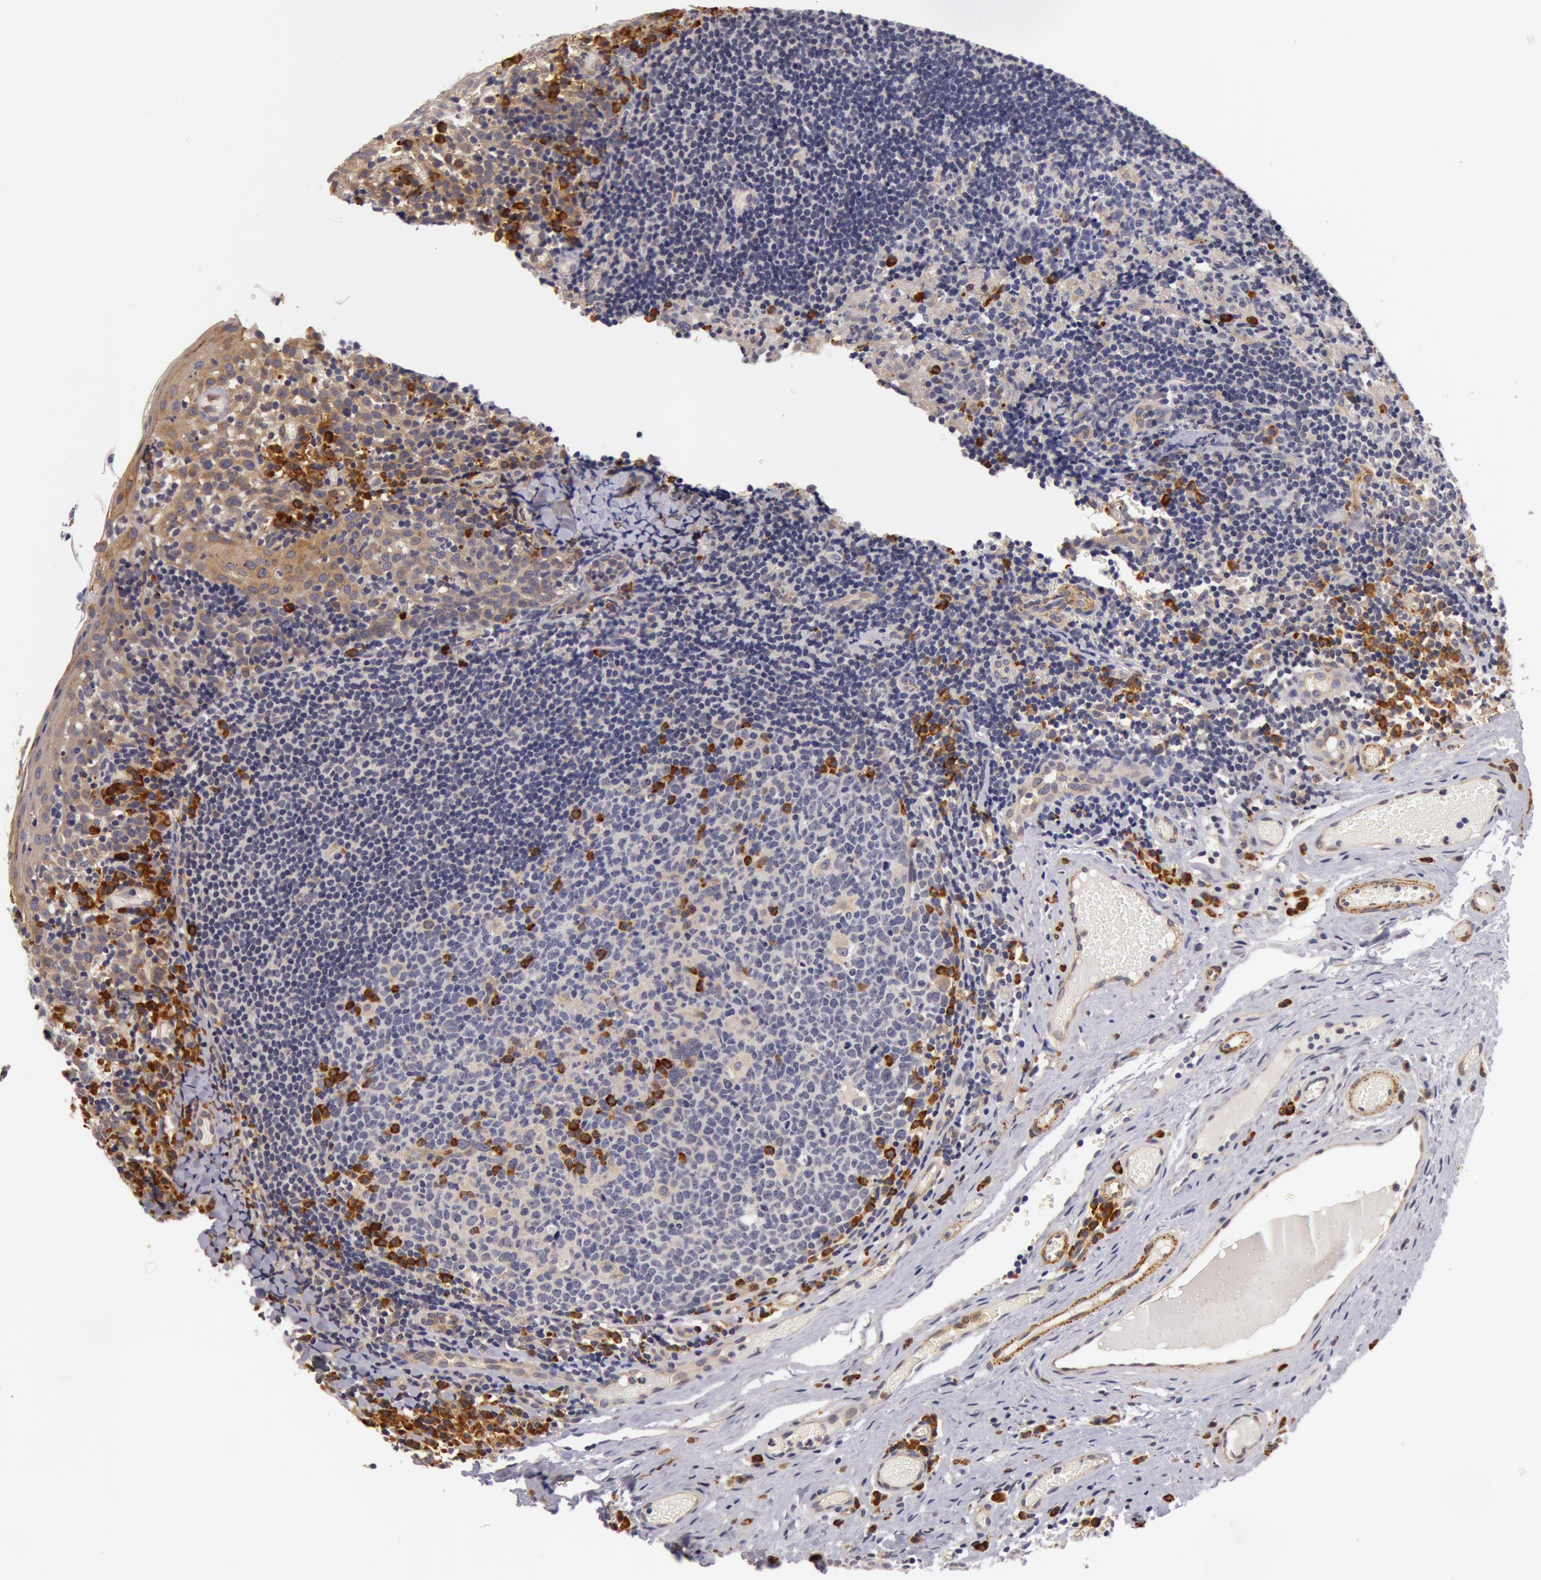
{"staining": {"intensity": "strong", "quantity": "<25%", "location": "cytoplasmic/membranous"}, "tissue": "tonsil", "cell_type": "Germinal center cells", "image_type": "normal", "snomed": [{"axis": "morphology", "description": "Normal tissue, NOS"}, {"axis": "topography", "description": "Tonsil"}], "caption": "Protein staining of benign tonsil demonstrates strong cytoplasmic/membranous positivity in approximately <25% of germinal center cells.", "gene": "IL23A", "patient": {"sex": "female", "age": 34}}